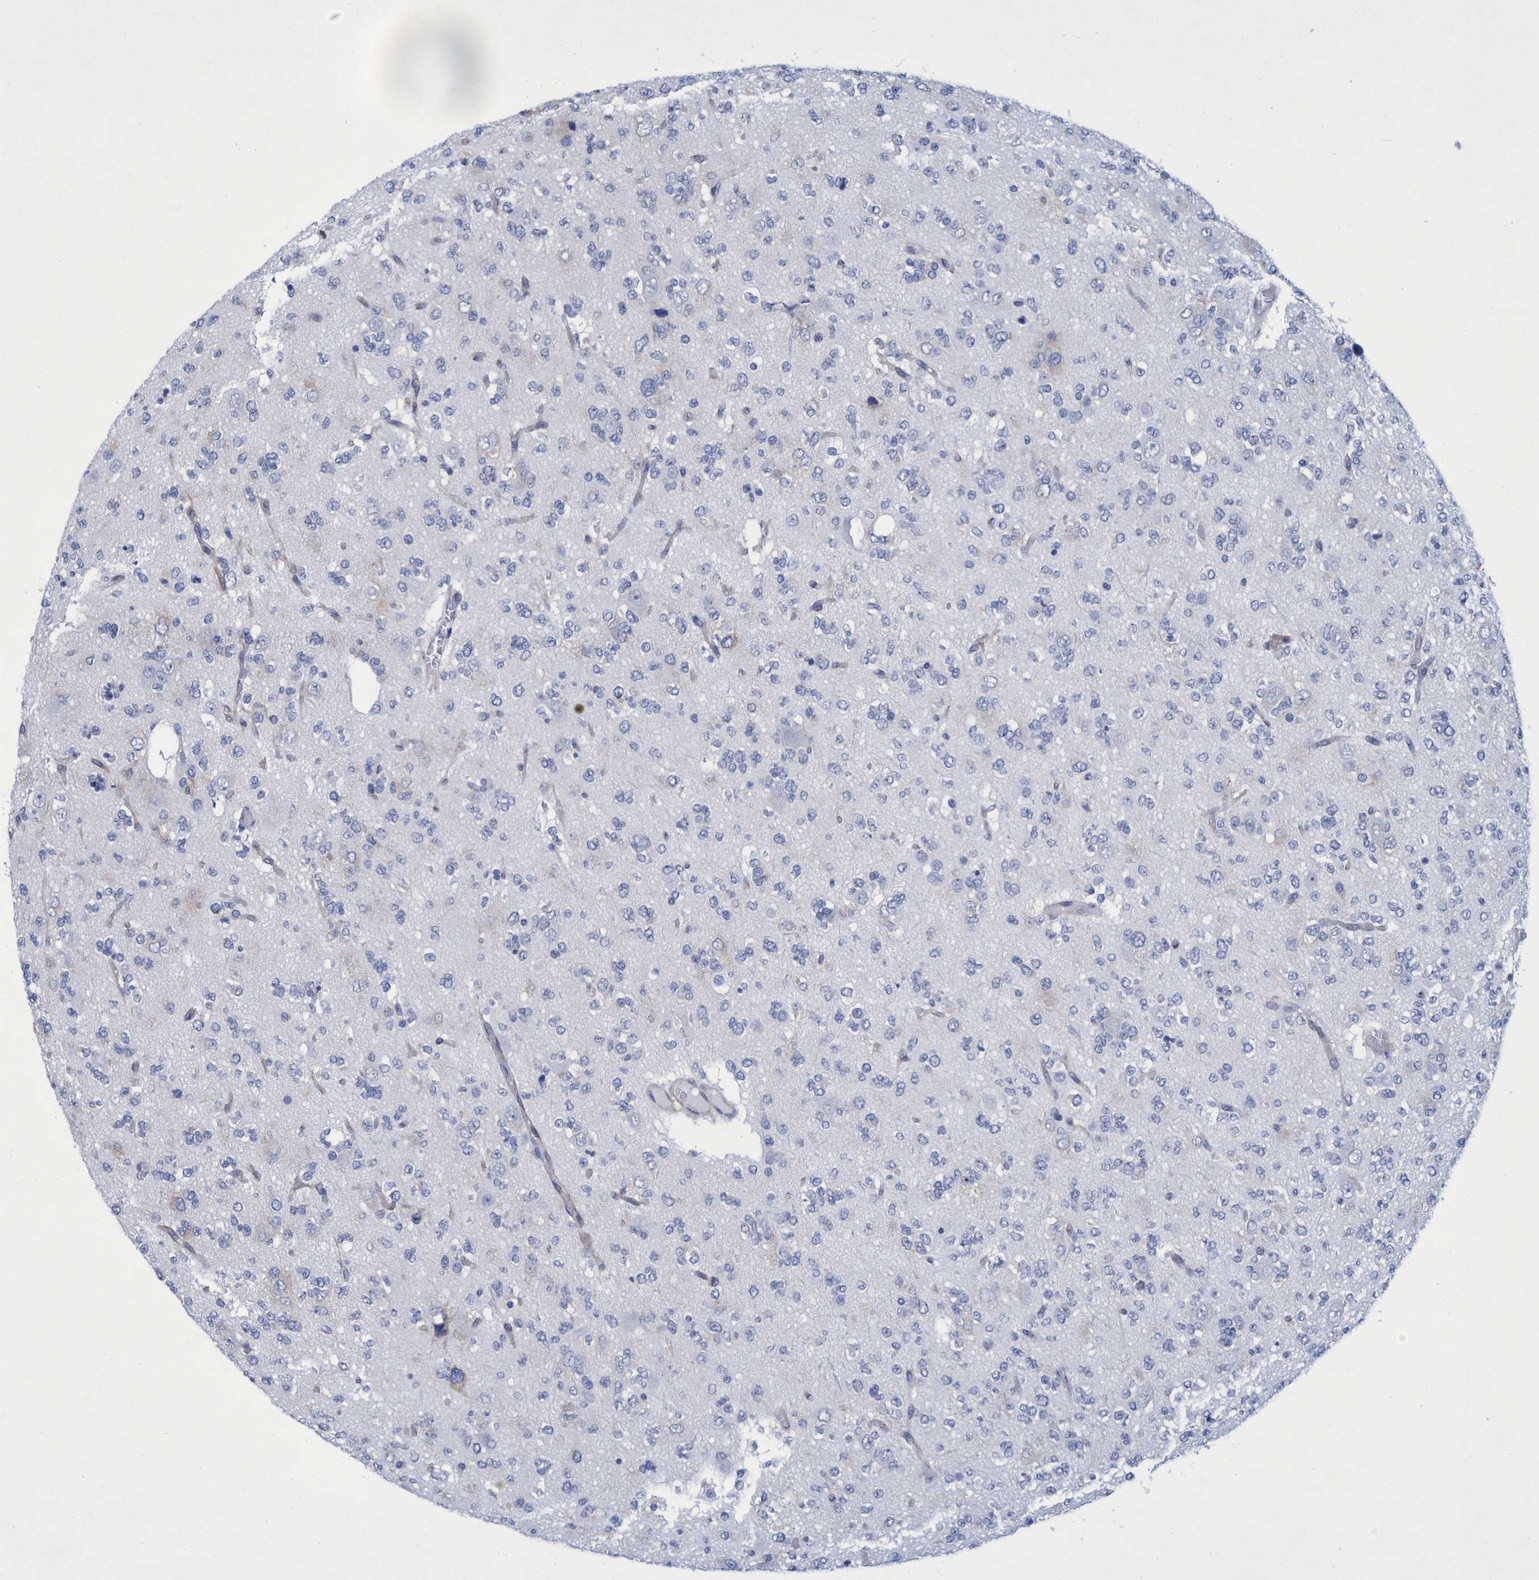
{"staining": {"intensity": "negative", "quantity": "none", "location": "none"}, "tissue": "glioma", "cell_type": "Tumor cells", "image_type": "cancer", "snomed": [{"axis": "morphology", "description": "Glioma, malignant, Low grade"}, {"axis": "topography", "description": "Brain"}], "caption": "A photomicrograph of malignant low-grade glioma stained for a protein shows no brown staining in tumor cells.", "gene": "R3HCC1", "patient": {"sex": "male", "age": 38}}